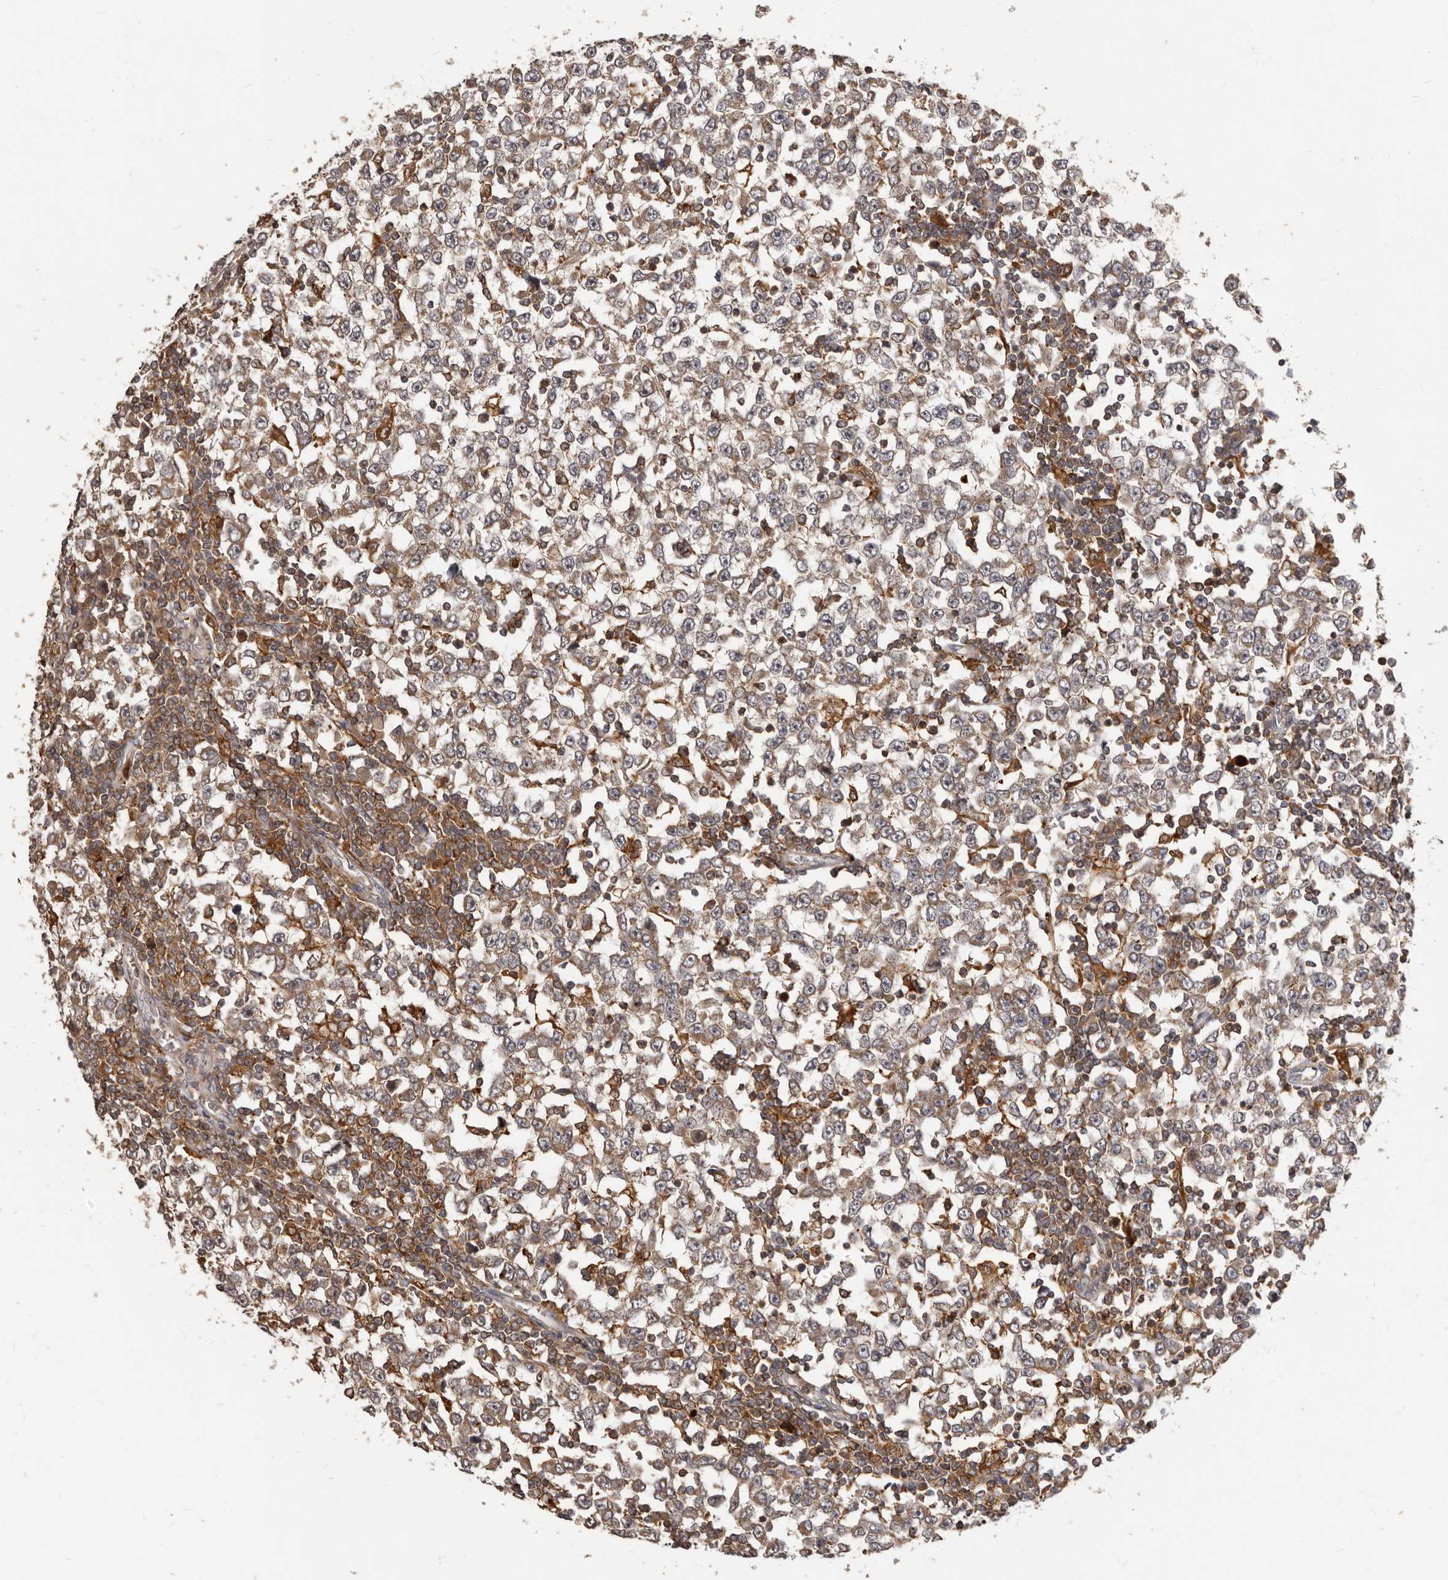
{"staining": {"intensity": "weak", "quantity": ">75%", "location": "cytoplasmic/membranous"}, "tissue": "testis cancer", "cell_type": "Tumor cells", "image_type": "cancer", "snomed": [{"axis": "morphology", "description": "Seminoma, NOS"}, {"axis": "topography", "description": "Testis"}], "caption": "Immunohistochemical staining of human seminoma (testis) exhibits low levels of weak cytoplasmic/membranous positivity in approximately >75% of tumor cells.", "gene": "RNF187", "patient": {"sex": "male", "age": 65}}